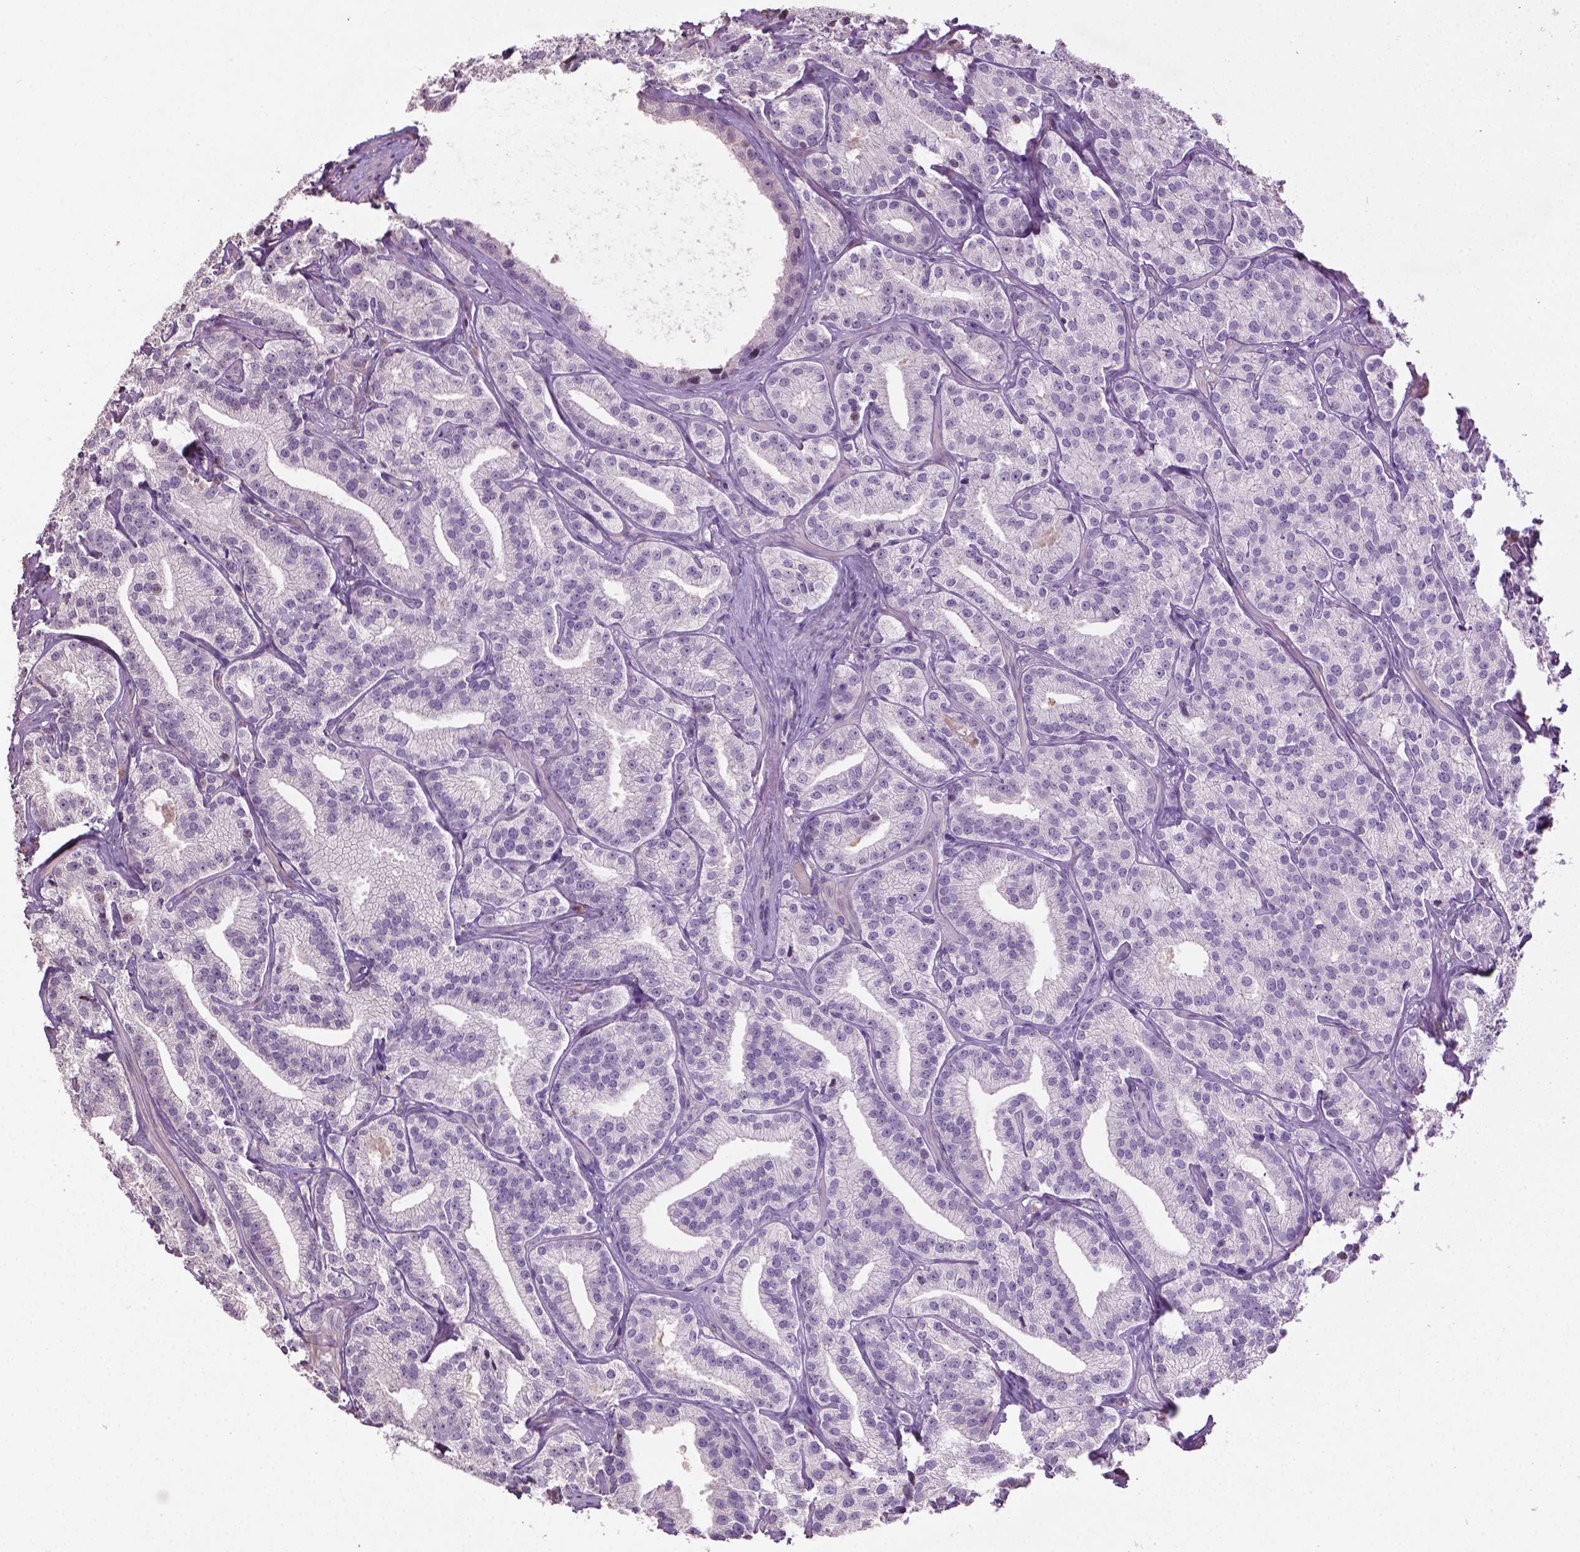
{"staining": {"intensity": "negative", "quantity": "none", "location": "none"}, "tissue": "prostate cancer", "cell_type": "Tumor cells", "image_type": "cancer", "snomed": [{"axis": "morphology", "description": "Adenocarcinoma, High grade"}, {"axis": "topography", "description": "Prostate"}], "caption": "Protein analysis of prostate cancer (high-grade adenocarcinoma) displays no significant staining in tumor cells. (DAB immunohistochemistry, high magnification).", "gene": "NTNG2", "patient": {"sex": "male", "age": 75}}